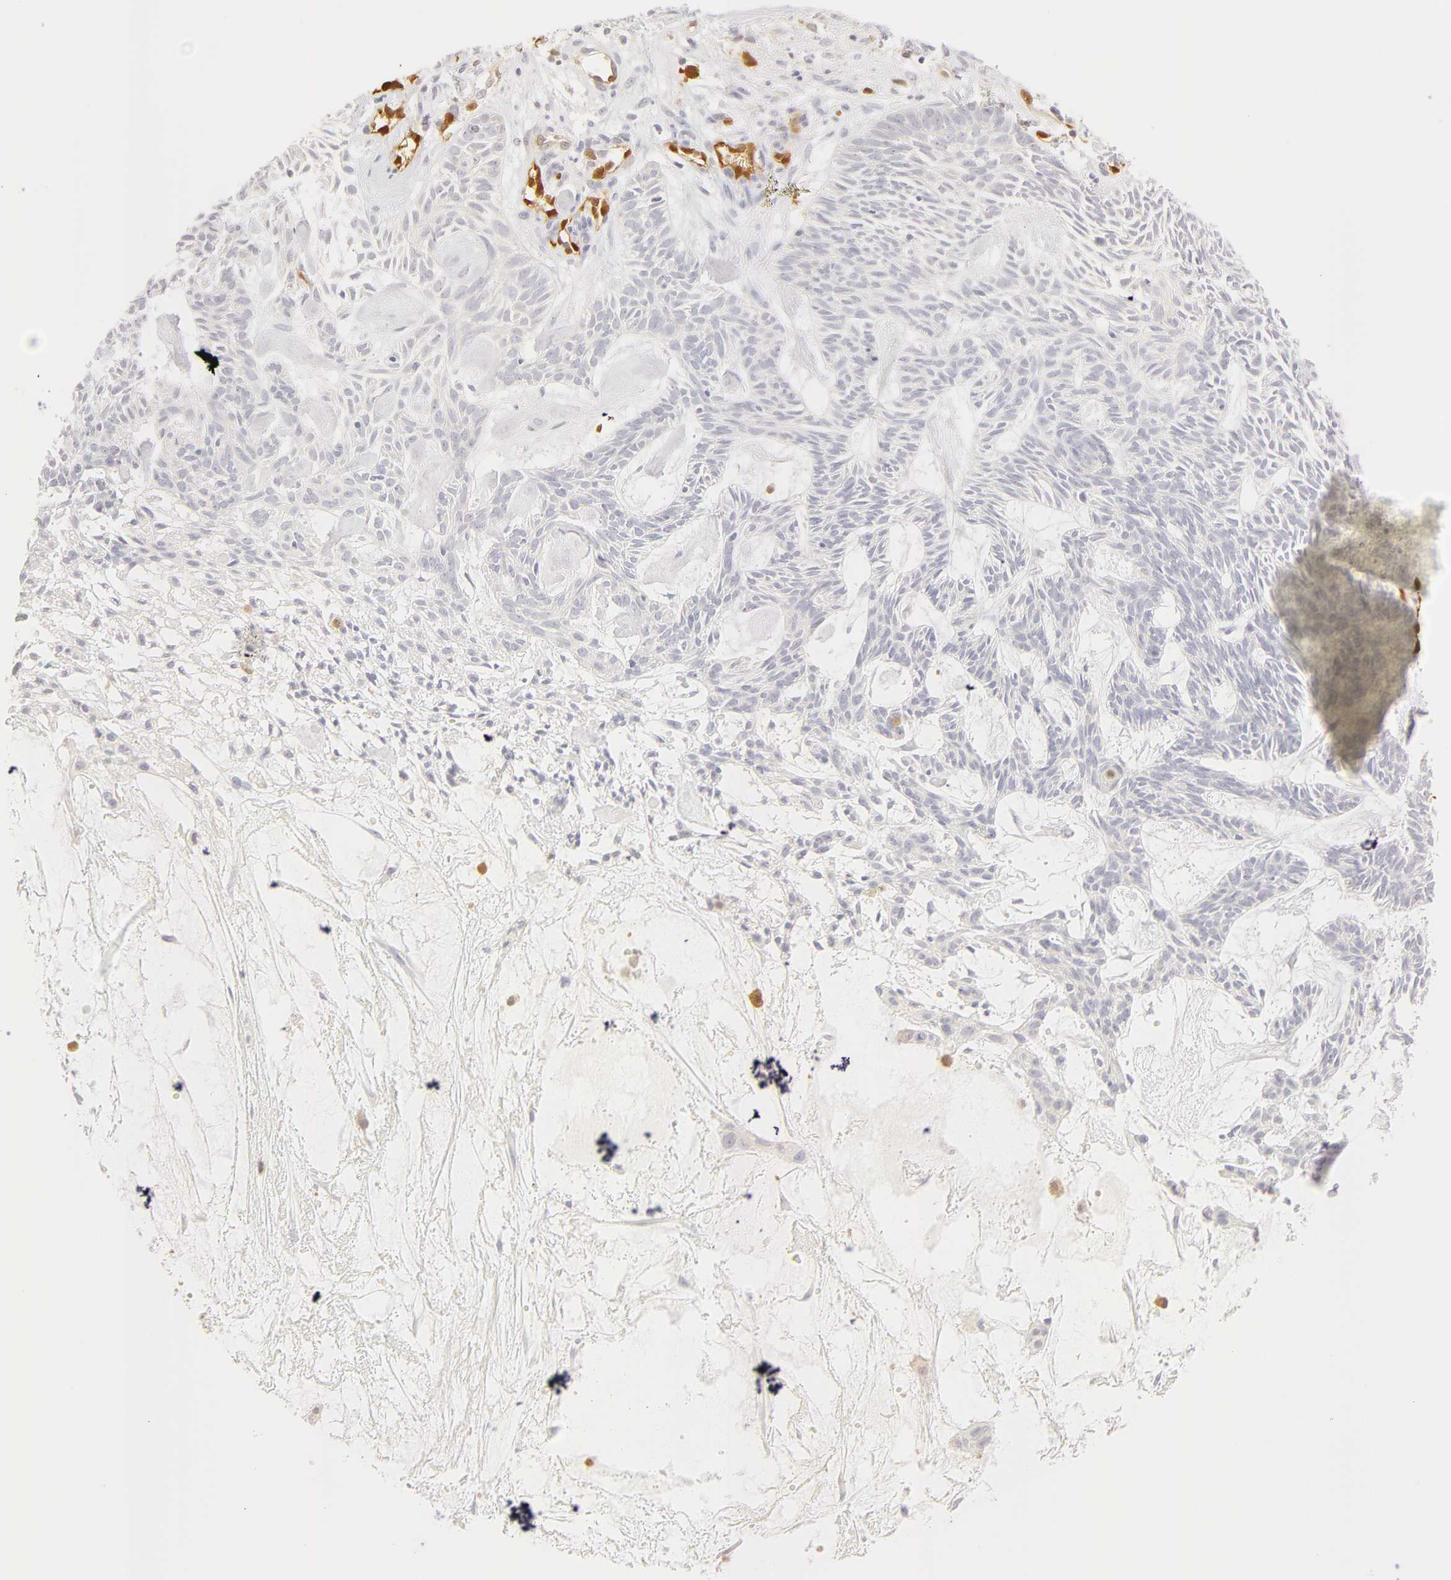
{"staining": {"intensity": "negative", "quantity": "none", "location": "none"}, "tissue": "skin cancer", "cell_type": "Tumor cells", "image_type": "cancer", "snomed": [{"axis": "morphology", "description": "Basal cell carcinoma"}, {"axis": "topography", "description": "Skin"}], "caption": "The micrograph reveals no significant positivity in tumor cells of basal cell carcinoma (skin).", "gene": "CA2", "patient": {"sex": "male", "age": 75}}